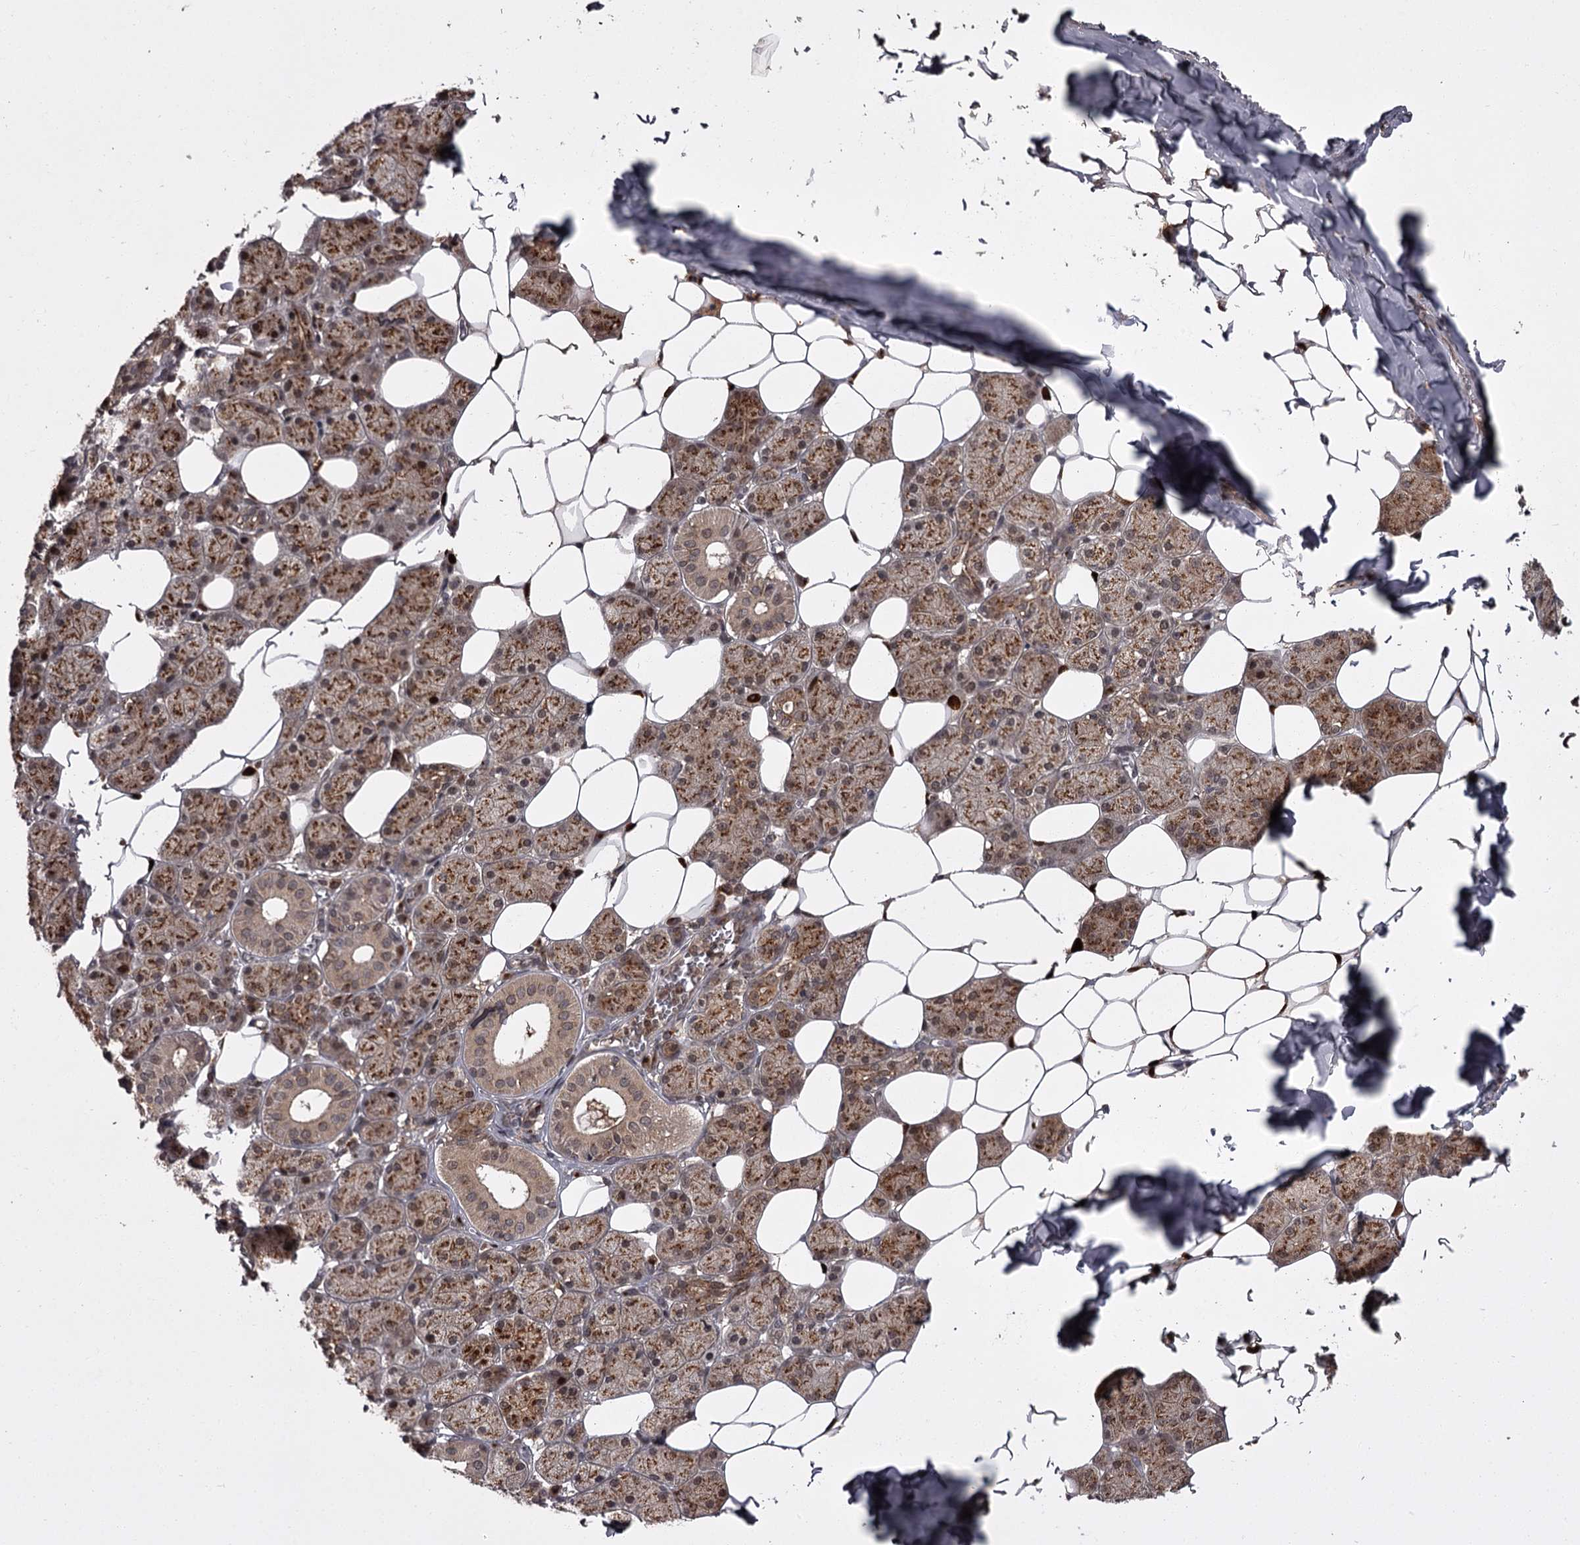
{"staining": {"intensity": "moderate", "quantity": ">75%", "location": "cytoplasmic/membranous,nuclear"}, "tissue": "salivary gland", "cell_type": "Glandular cells", "image_type": "normal", "snomed": [{"axis": "morphology", "description": "Normal tissue, NOS"}, {"axis": "topography", "description": "Salivary gland"}], "caption": "DAB immunohistochemical staining of unremarkable human salivary gland exhibits moderate cytoplasmic/membranous,nuclear protein positivity in approximately >75% of glandular cells. Nuclei are stained in blue.", "gene": "TBC1D23", "patient": {"sex": "female", "age": 33}}